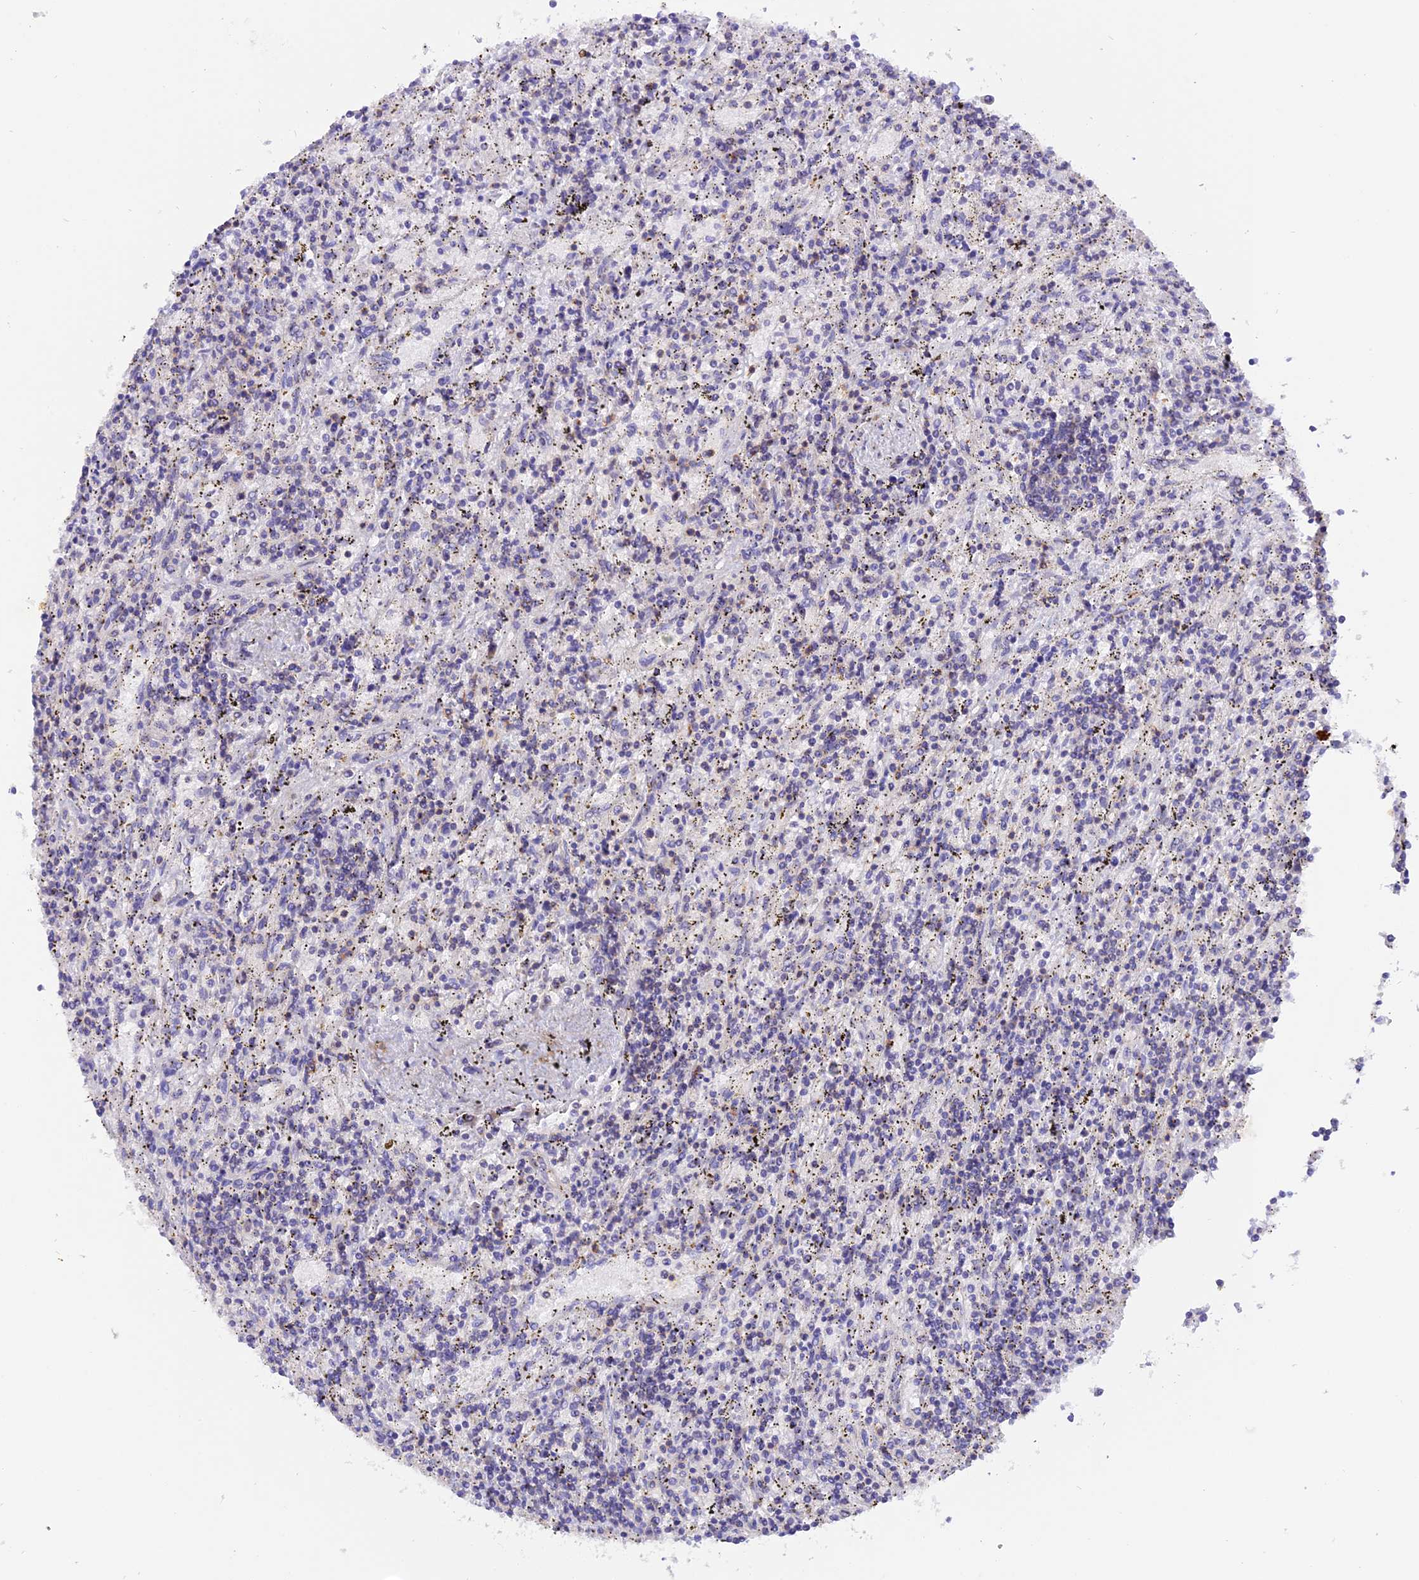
{"staining": {"intensity": "negative", "quantity": "none", "location": "none"}, "tissue": "lymphoma", "cell_type": "Tumor cells", "image_type": "cancer", "snomed": [{"axis": "morphology", "description": "Malignant lymphoma, non-Hodgkin's type, Low grade"}, {"axis": "topography", "description": "Spleen"}], "caption": "An immunohistochemistry (IHC) image of lymphoma is shown. There is no staining in tumor cells of lymphoma. (DAB immunohistochemistry visualized using brightfield microscopy, high magnification).", "gene": "FAM193A", "patient": {"sex": "male", "age": 76}}